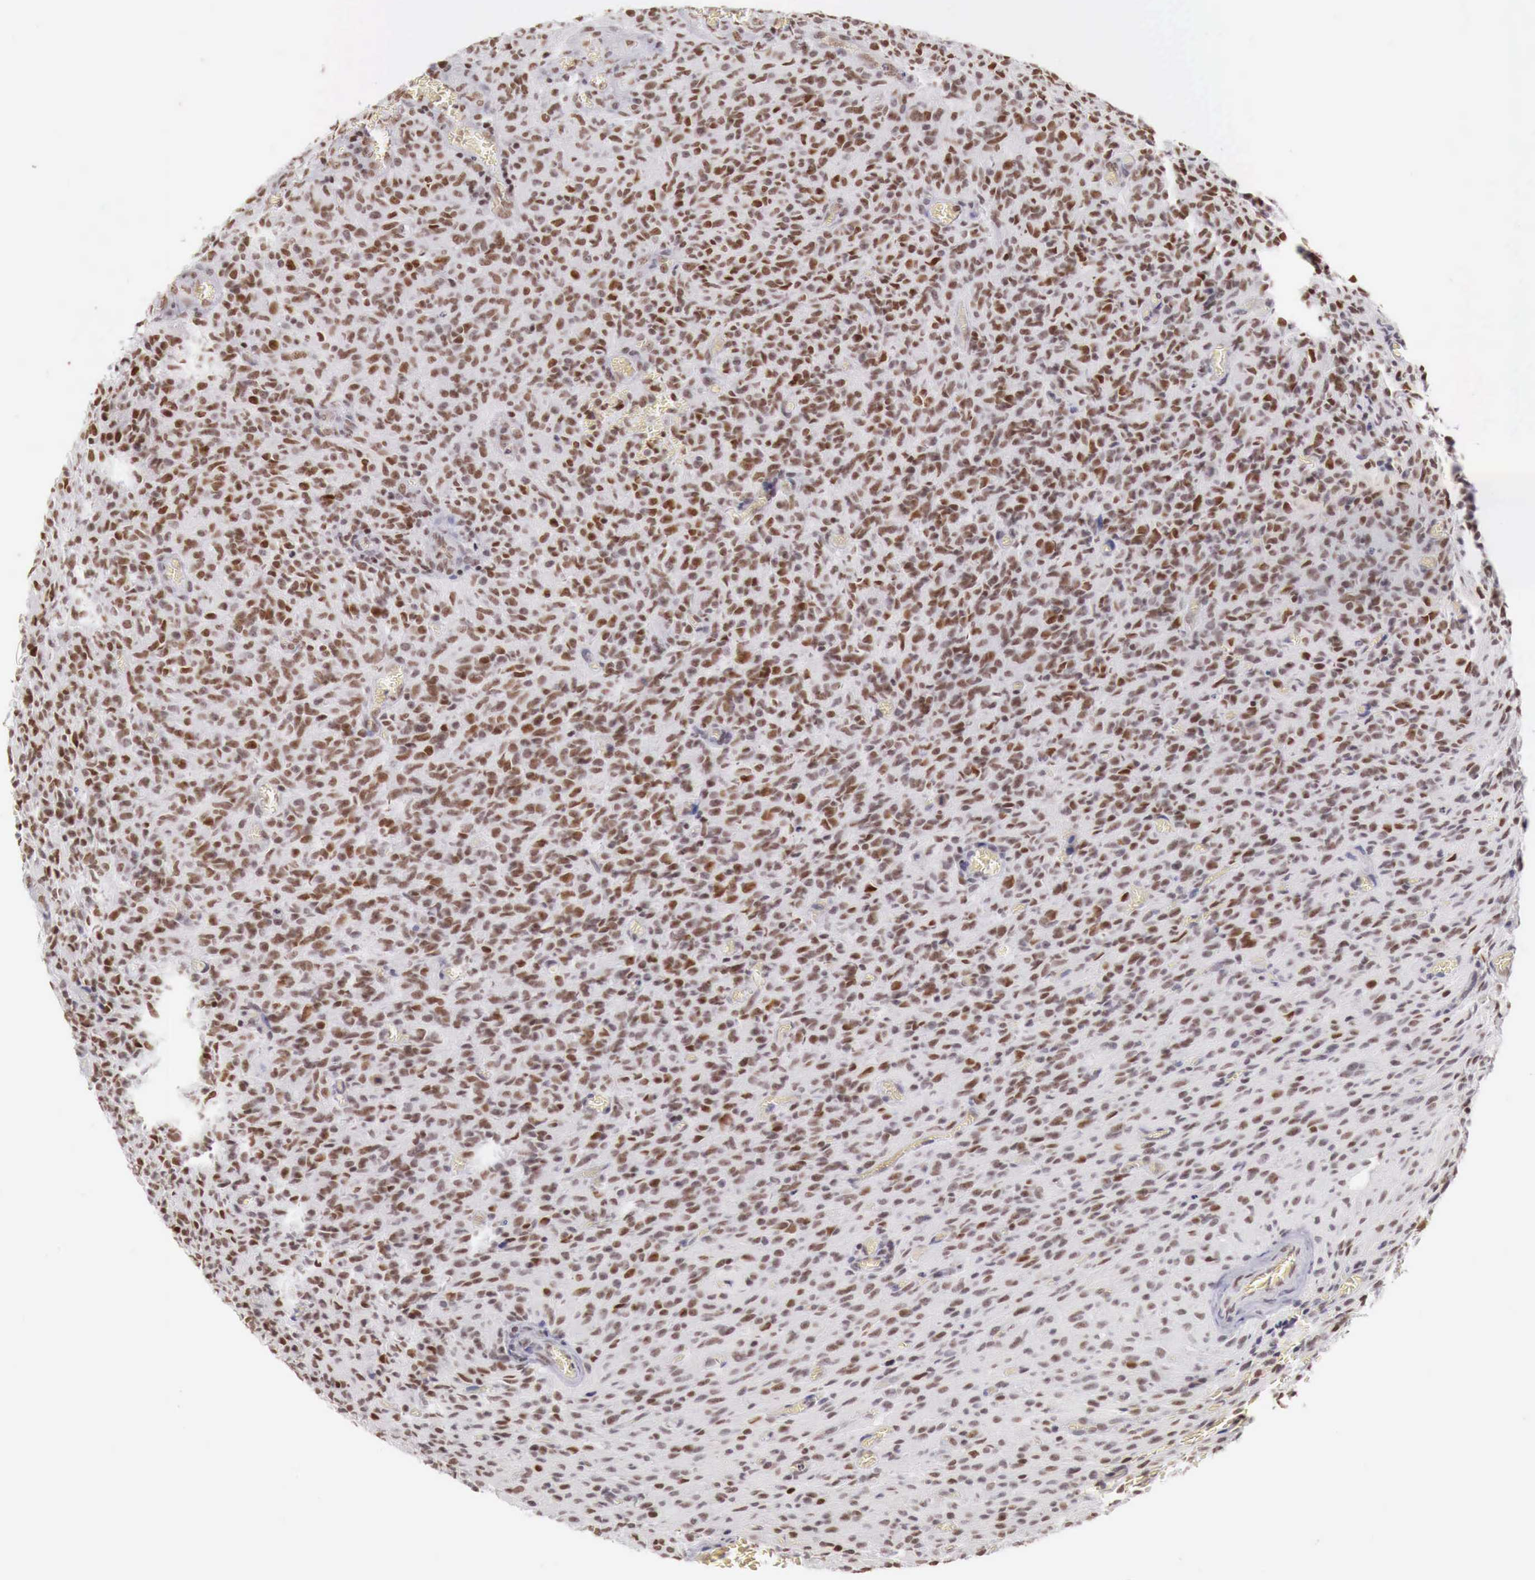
{"staining": {"intensity": "moderate", "quantity": "25%-75%", "location": "nuclear"}, "tissue": "glioma", "cell_type": "Tumor cells", "image_type": "cancer", "snomed": [{"axis": "morphology", "description": "Glioma, malignant, High grade"}, {"axis": "topography", "description": "Brain"}], "caption": "This micrograph reveals high-grade glioma (malignant) stained with immunohistochemistry to label a protein in brown. The nuclear of tumor cells show moderate positivity for the protein. Nuclei are counter-stained blue.", "gene": "PHF14", "patient": {"sex": "male", "age": 56}}